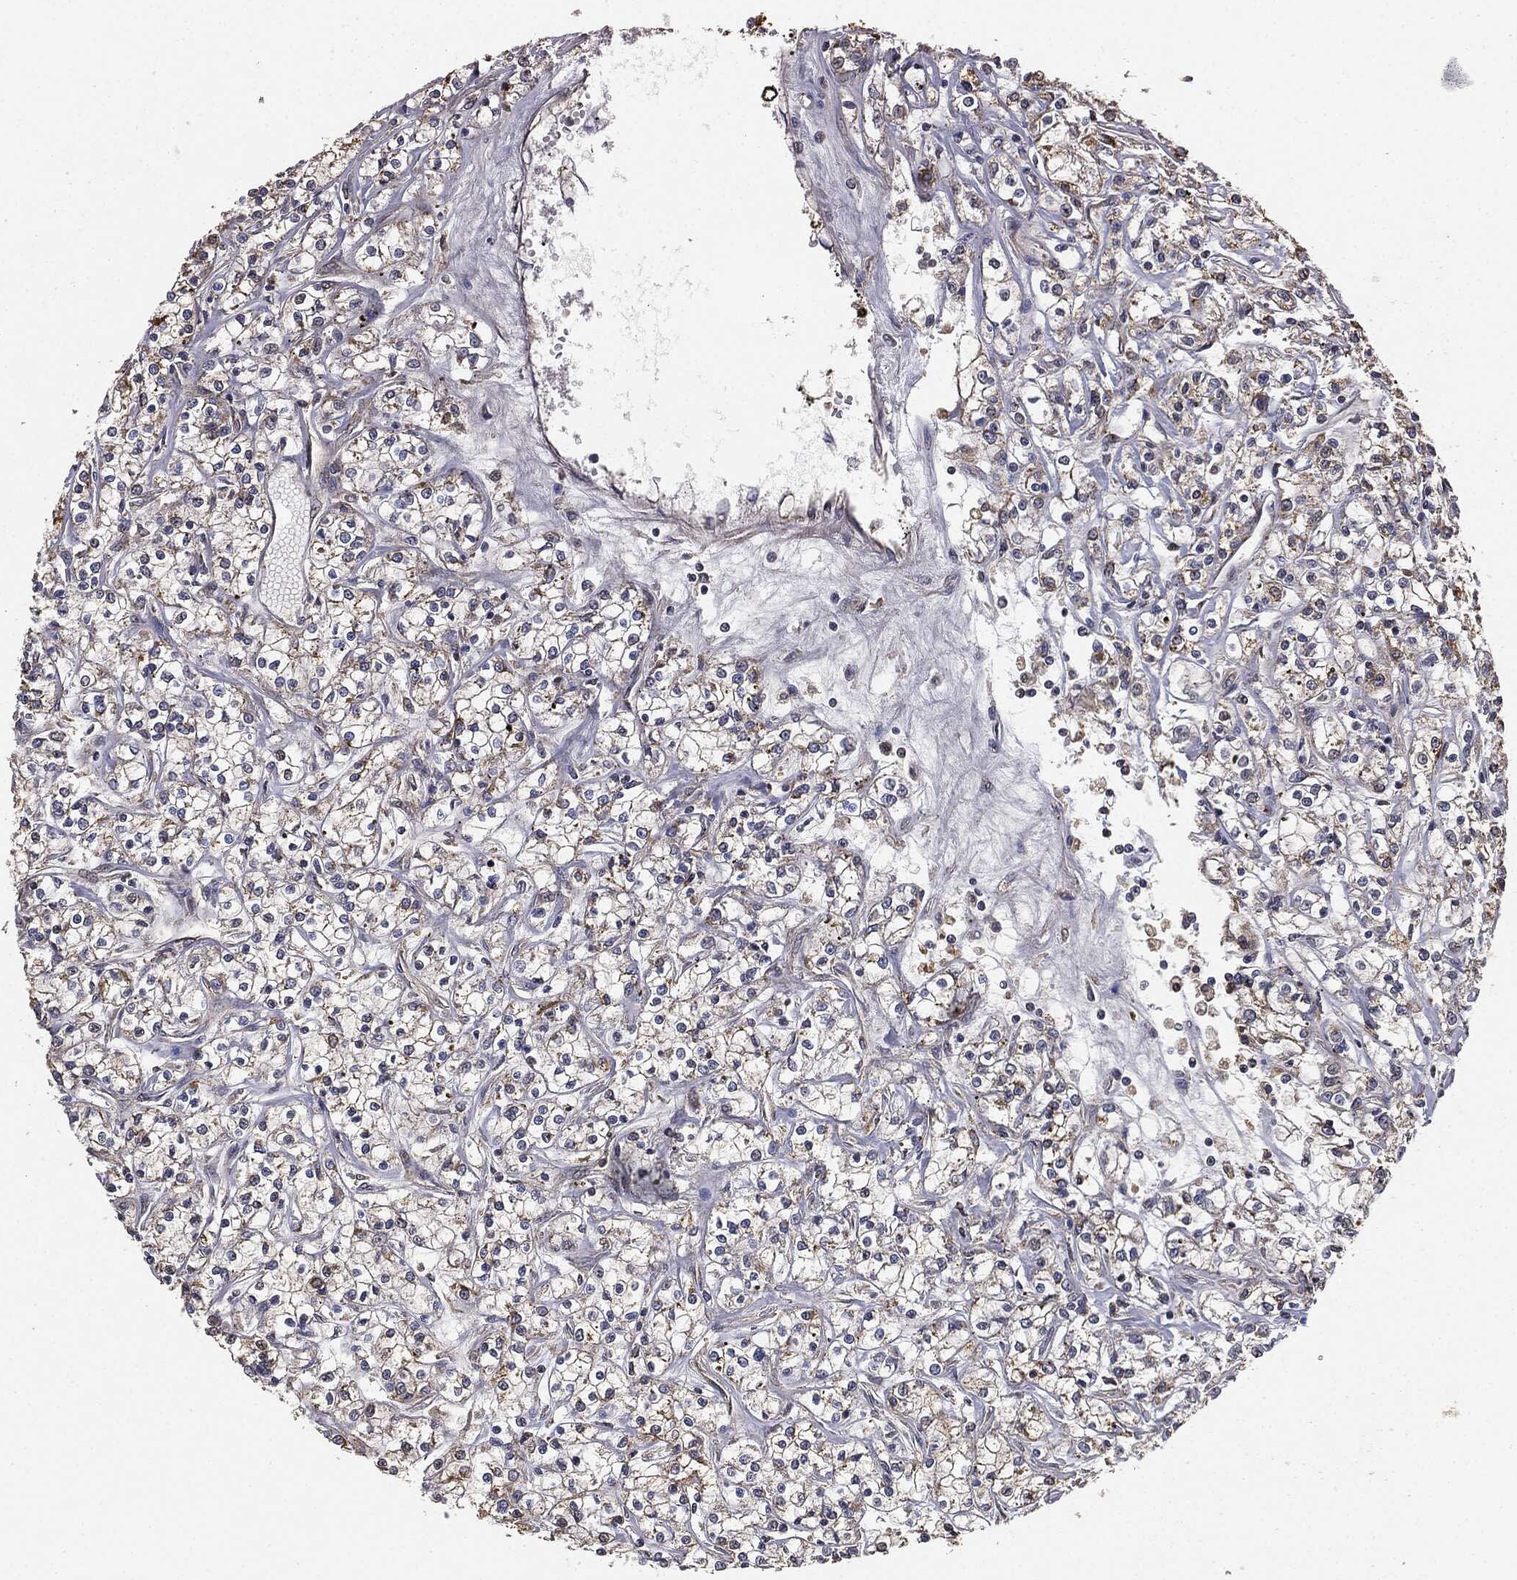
{"staining": {"intensity": "weak", "quantity": "25%-75%", "location": "cytoplasmic/membranous"}, "tissue": "renal cancer", "cell_type": "Tumor cells", "image_type": "cancer", "snomed": [{"axis": "morphology", "description": "Adenocarcinoma, NOS"}, {"axis": "topography", "description": "Kidney"}], "caption": "This photomicrograph displays renal cancer (adenocarcinoma) stained with immunohistochemistry (IHC) to label a protein in brown. The cytoplasmic/membranous of tumor cells show weak positivity for the protein. Nuclei are counter-stained blue.", "gene": "MIER2", "patient": {"sex": "female", "age": 59}}